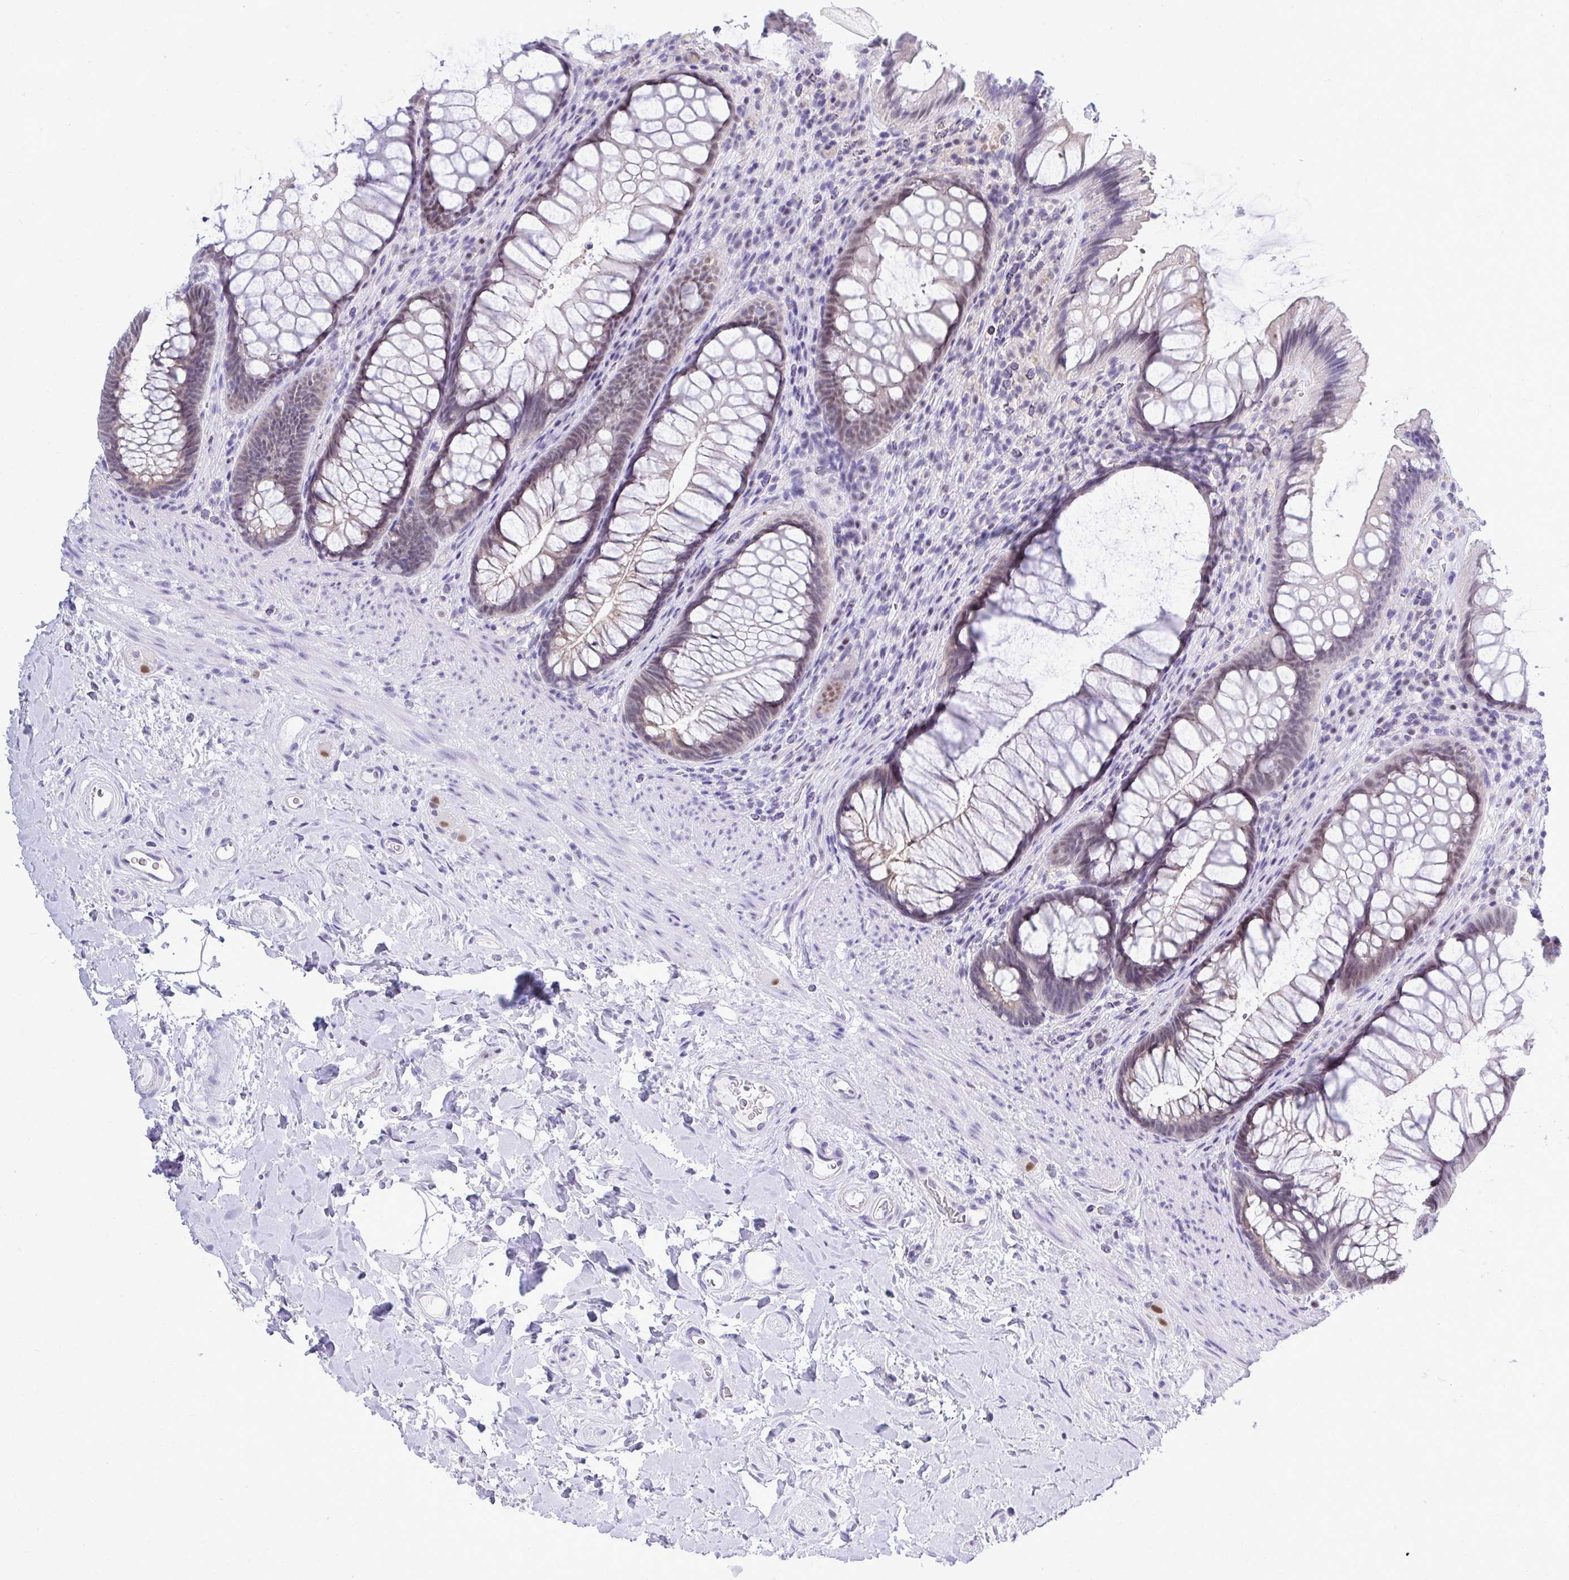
{"staining": {"intensity": "weak", "quantity": "25%-75%", "location": "nuclear"}, "tissue": "rectum", "cell_type": "Glandular cells", "image_type": "normal", "snomed": [{"axis": "morphology", "description": "Normal tissue, NOS"}, {"axis": "topography", "description": "Rectum"}], "caption": "Rectum stained with a brown dye shows weak nuclear positive positivity in about 25%-75% of glandular cells.", "gene": "THOP1", "patient": {"sex": "male", "age": 53}}